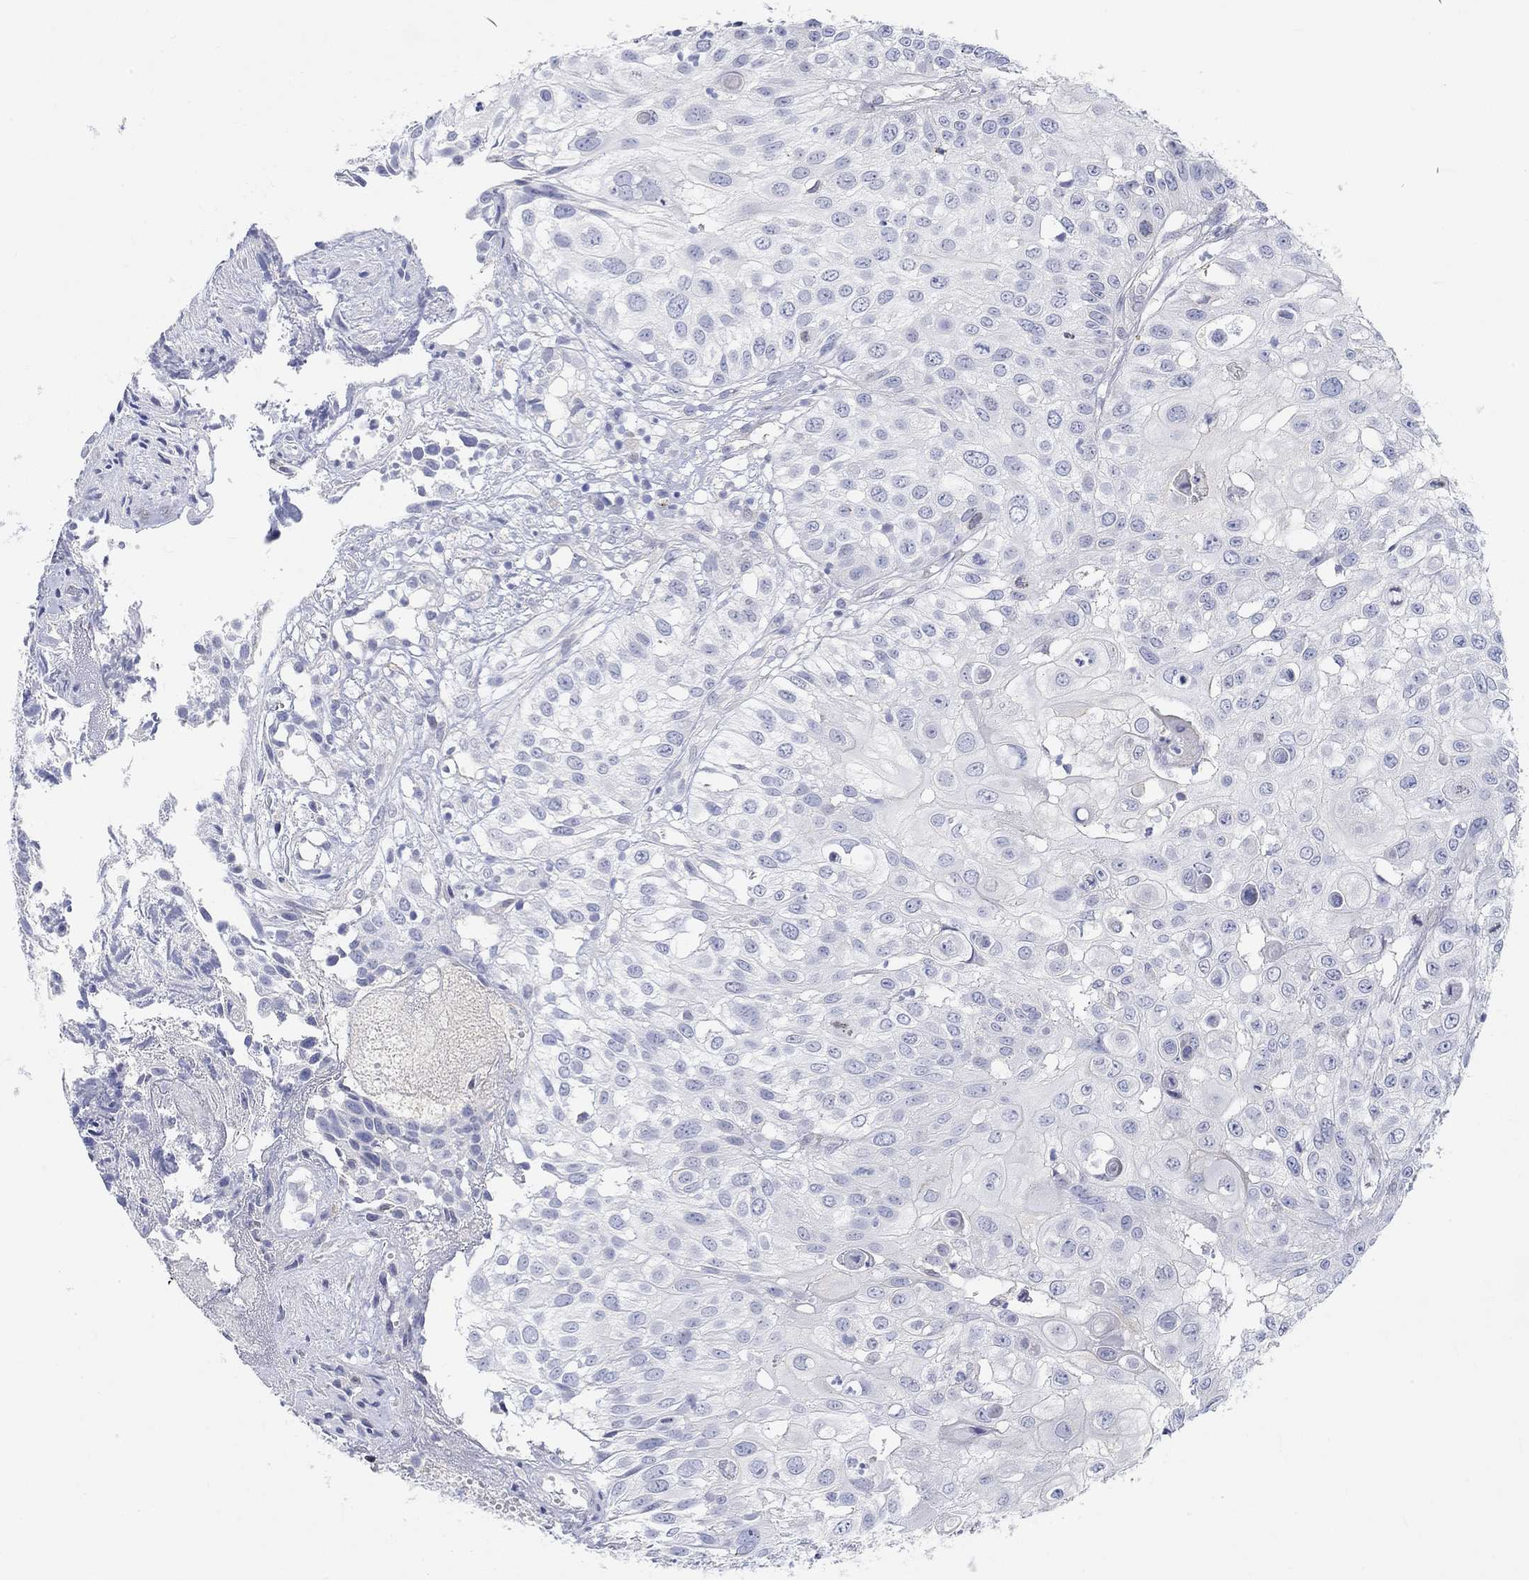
{"staining": {"intensity": "negative", "quantity": "none", "location": "none"}, "tissue": "urothelial cancer", "cell_type": "Tumor cells", "image_type": "cancer", "snomed": [{"axis": "morphology", "description": "Urothelial carcinoma, High grade"}, {"axis": "topography", "description": "Urinary bladder"}], "caption": "This image is of urothelial cancer stained with immunohistochemistry to label a protein in brown with the nuclei are counter-stained blue. There is no expression in tumor cells. (Brightfield microscopy of DAB immunohistochemistry (IHC) at high magnification).", "gene": "NAV3", "patient": {"sex": "female", "age": 79}}